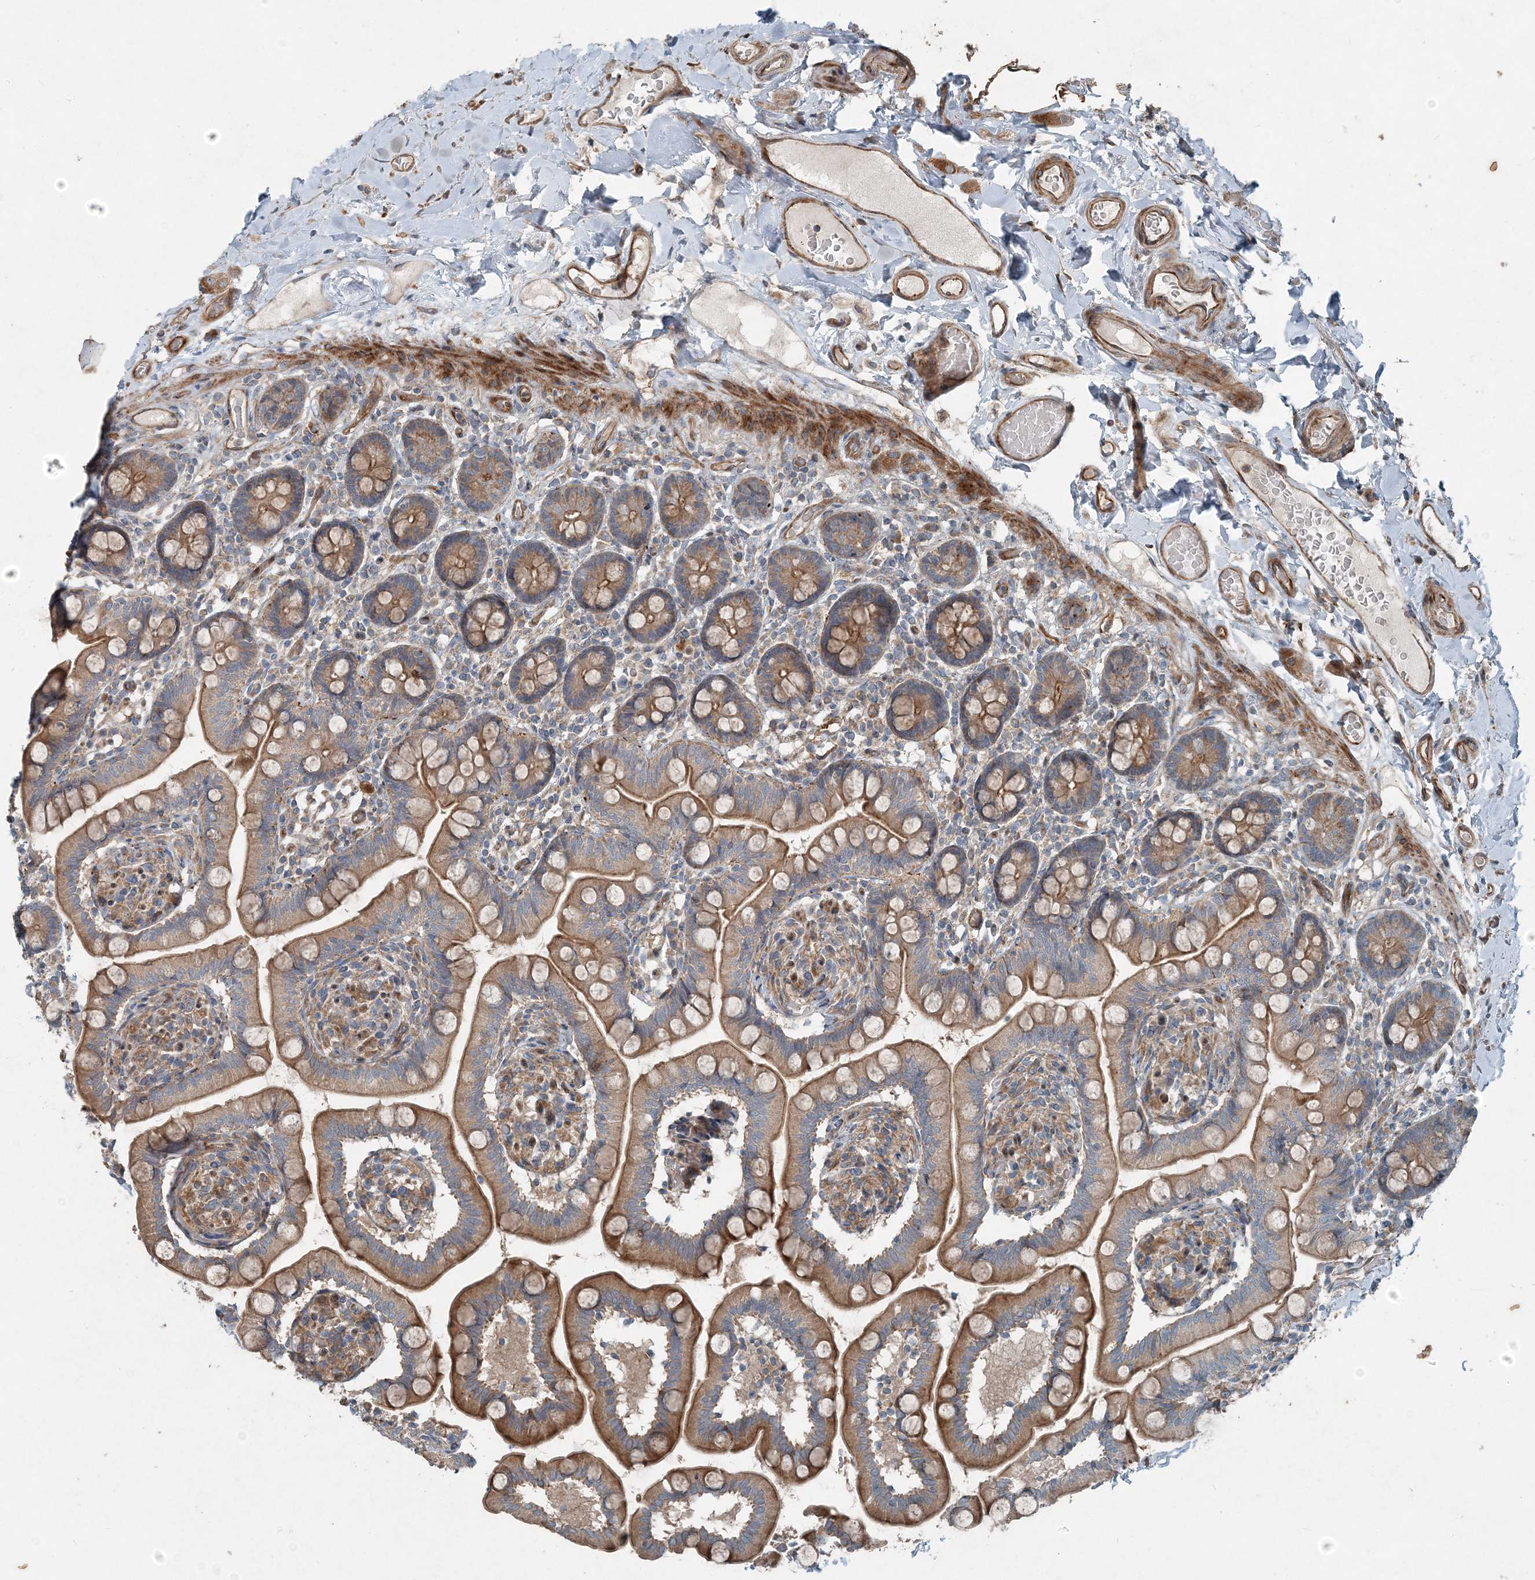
{"staining": {"intensity": "moderate", "quantity": ">75%", "location": "cytoplasmic/membranous"}, "tissue": "small intestine", "cell_type": "Glandular cells", "image_type": "normal", "snomed": [{"axis": "morphology", "description": "Normal tissue, NOS"}, {"axis": "topography", "description": "Small intestine"}], "caption": "DAB immunohistochemical staining of benign small intestine shows moderate cytoplasmic/membranous protein staining in about >75% of glandular cells.", "gene": "INTU", "patient": {"sex": "female", "age": 64}}